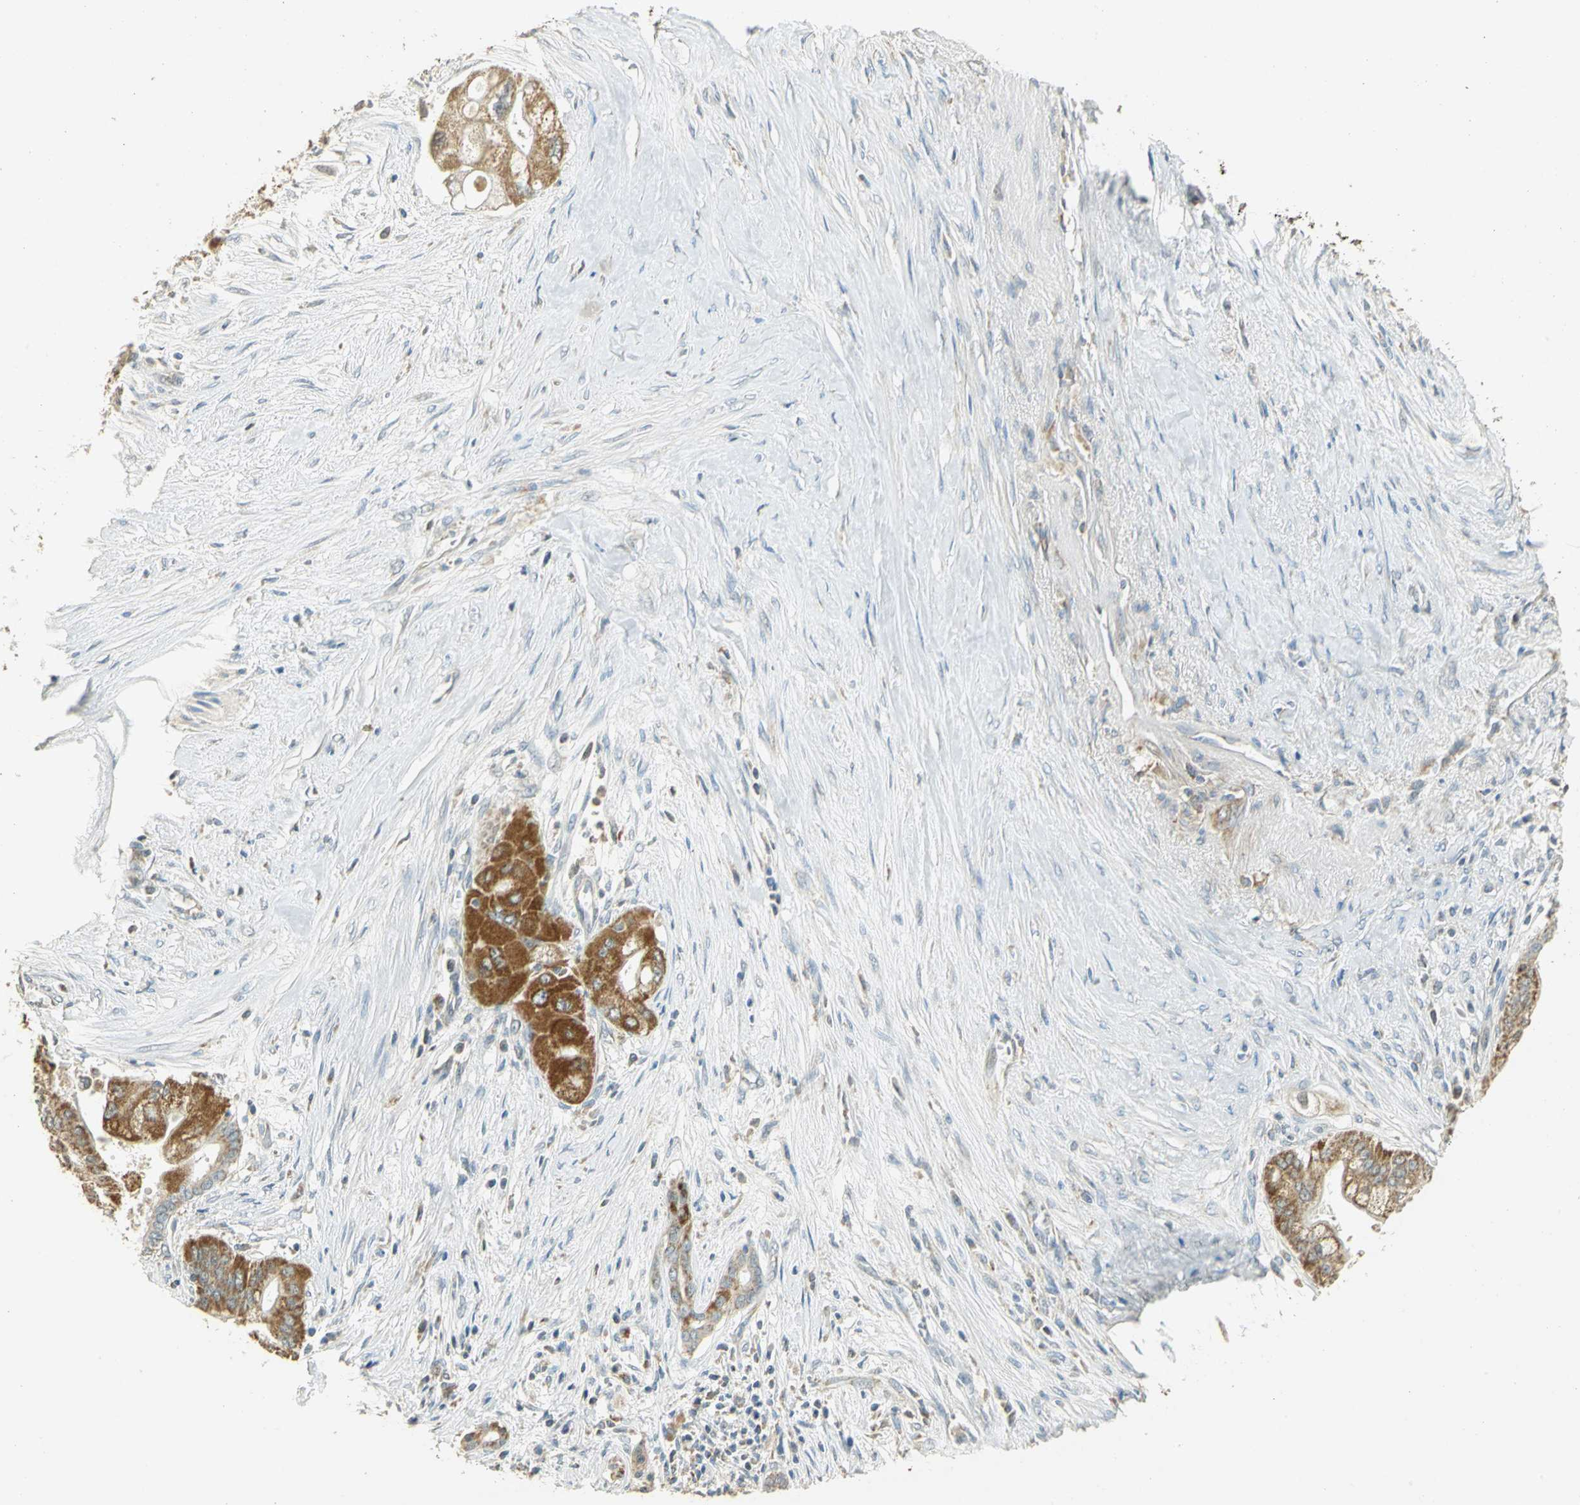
{"staining": {"intensity": "moderate", "quantity": ">75%", "location": "cytoplasmic/membranous"}, "tissue": "pancreatic cancer", "cell_type": "Tumor cells", "image_type": "cancer", "snomed": [{"axis": "morphology", "description": "Adenocarcinoma, NOS"}, {"axis": "topography", "description": "Pancreas"}], "caption": "This is an image of immunohistochemistry (IHC) staining of pancreatic cancer, which shows moderate positivity in the cytoplasmic/membranous of tumor cells.", "gene": "HDHD5", "patient": {"sex": "male", "age": 59}}